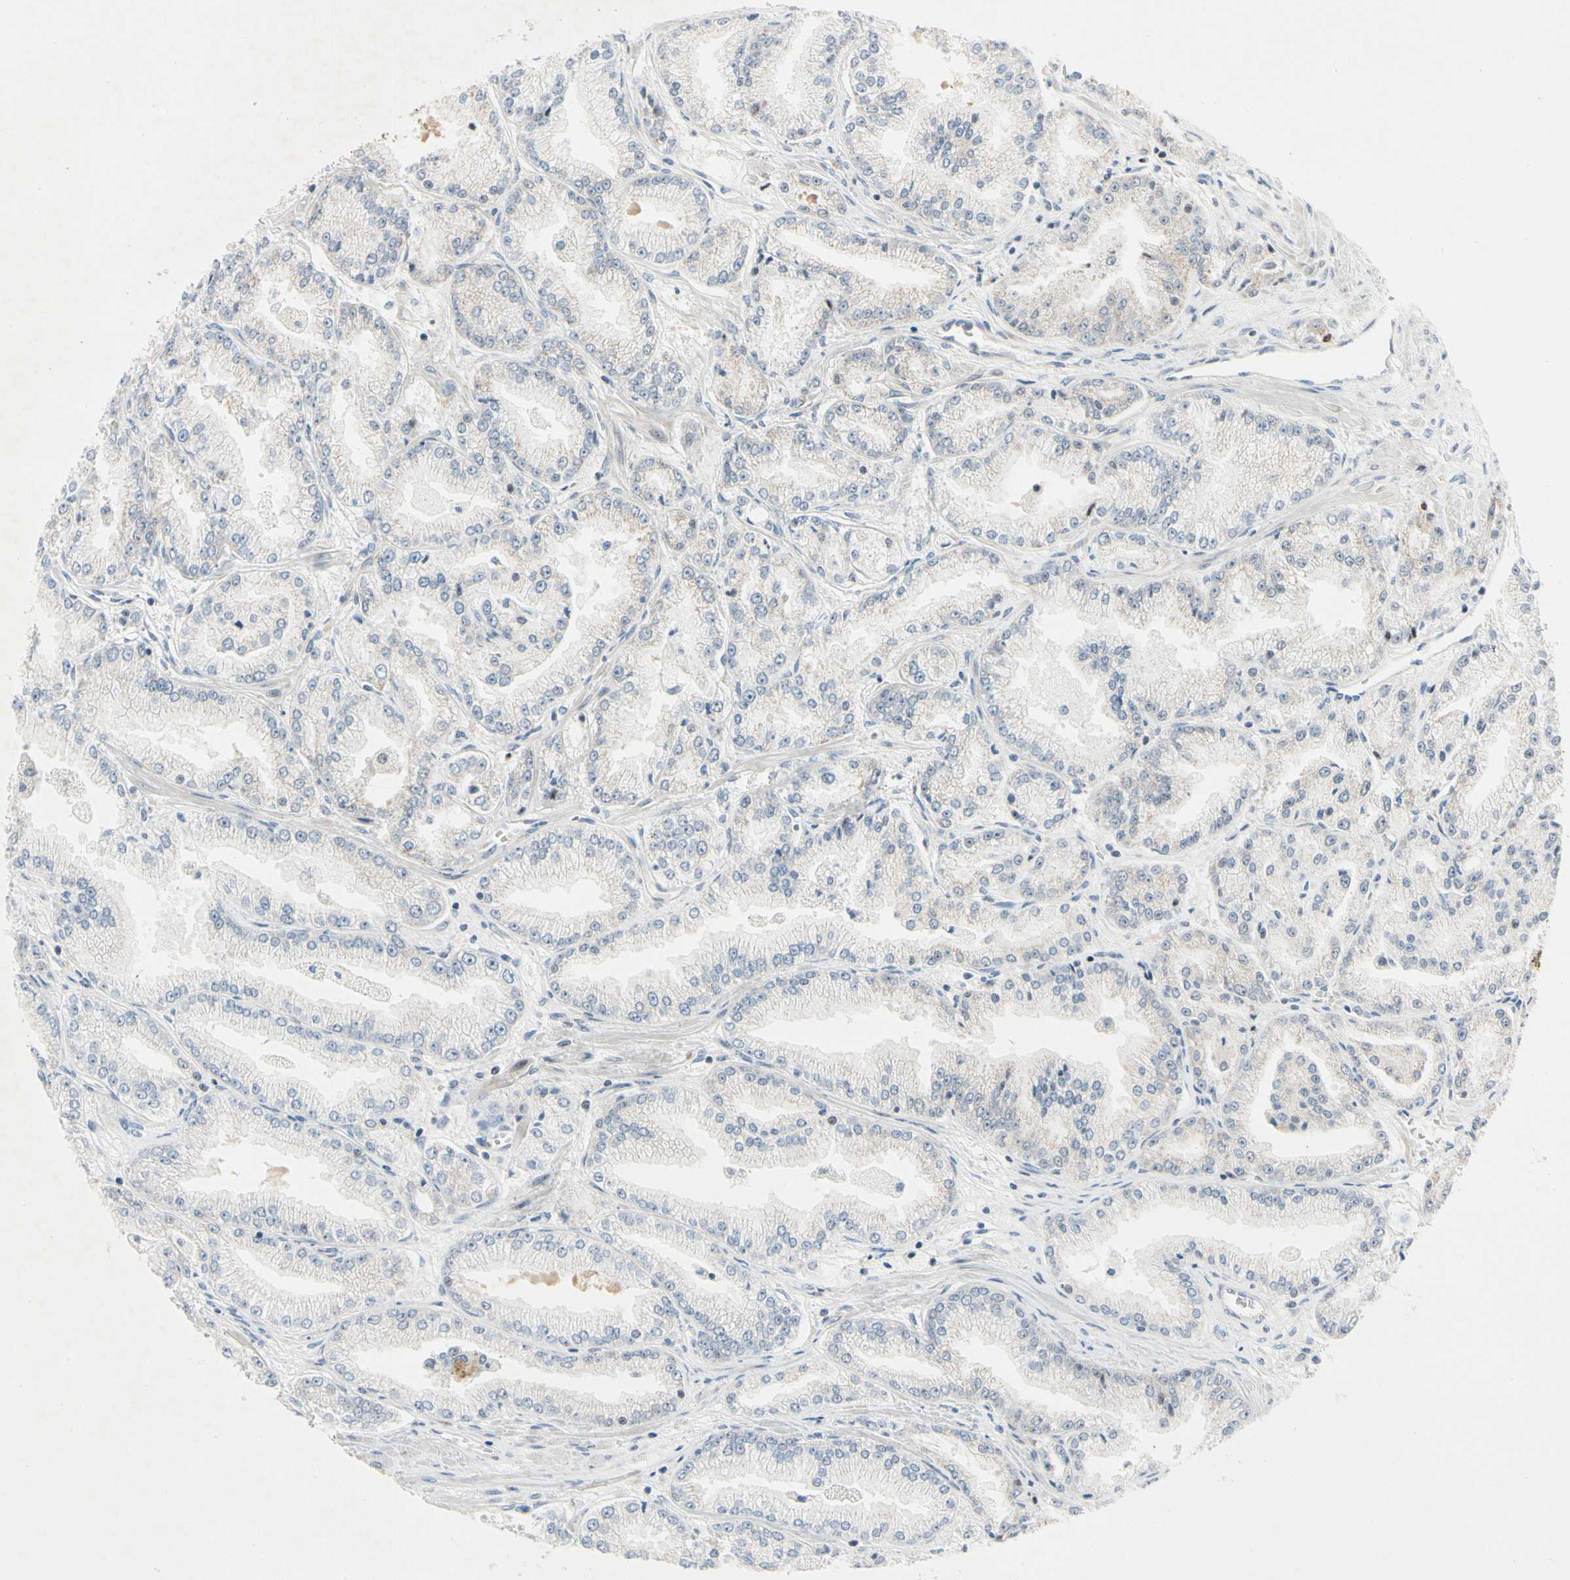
{"staining": {"intensity": "weak", "quantity": "25%-75%", "location": "cytoplasmic/membranous"}, "tissue": "prostate cancer", "cell_type": "Tumor cells", "image_type": "cancer", "snomed": [{"axis": "morphology", "description": "Adenocarcinoma, High grade"}, {"axis": "topography", "description": "Prostate"}], "caption": "Immunohistochemistry histopathology image of neoplastic tissue: human prostate cancer stained using immunohistochemistry (IHC) reveals low levels of weak protein expression localized specifically in the cytoplasmic/membranous of tumor cells, appearing as a cytoplasmic/membranous brown color.", "gene": "MARK1", "patient": {"sex": "male", "age": 61}}